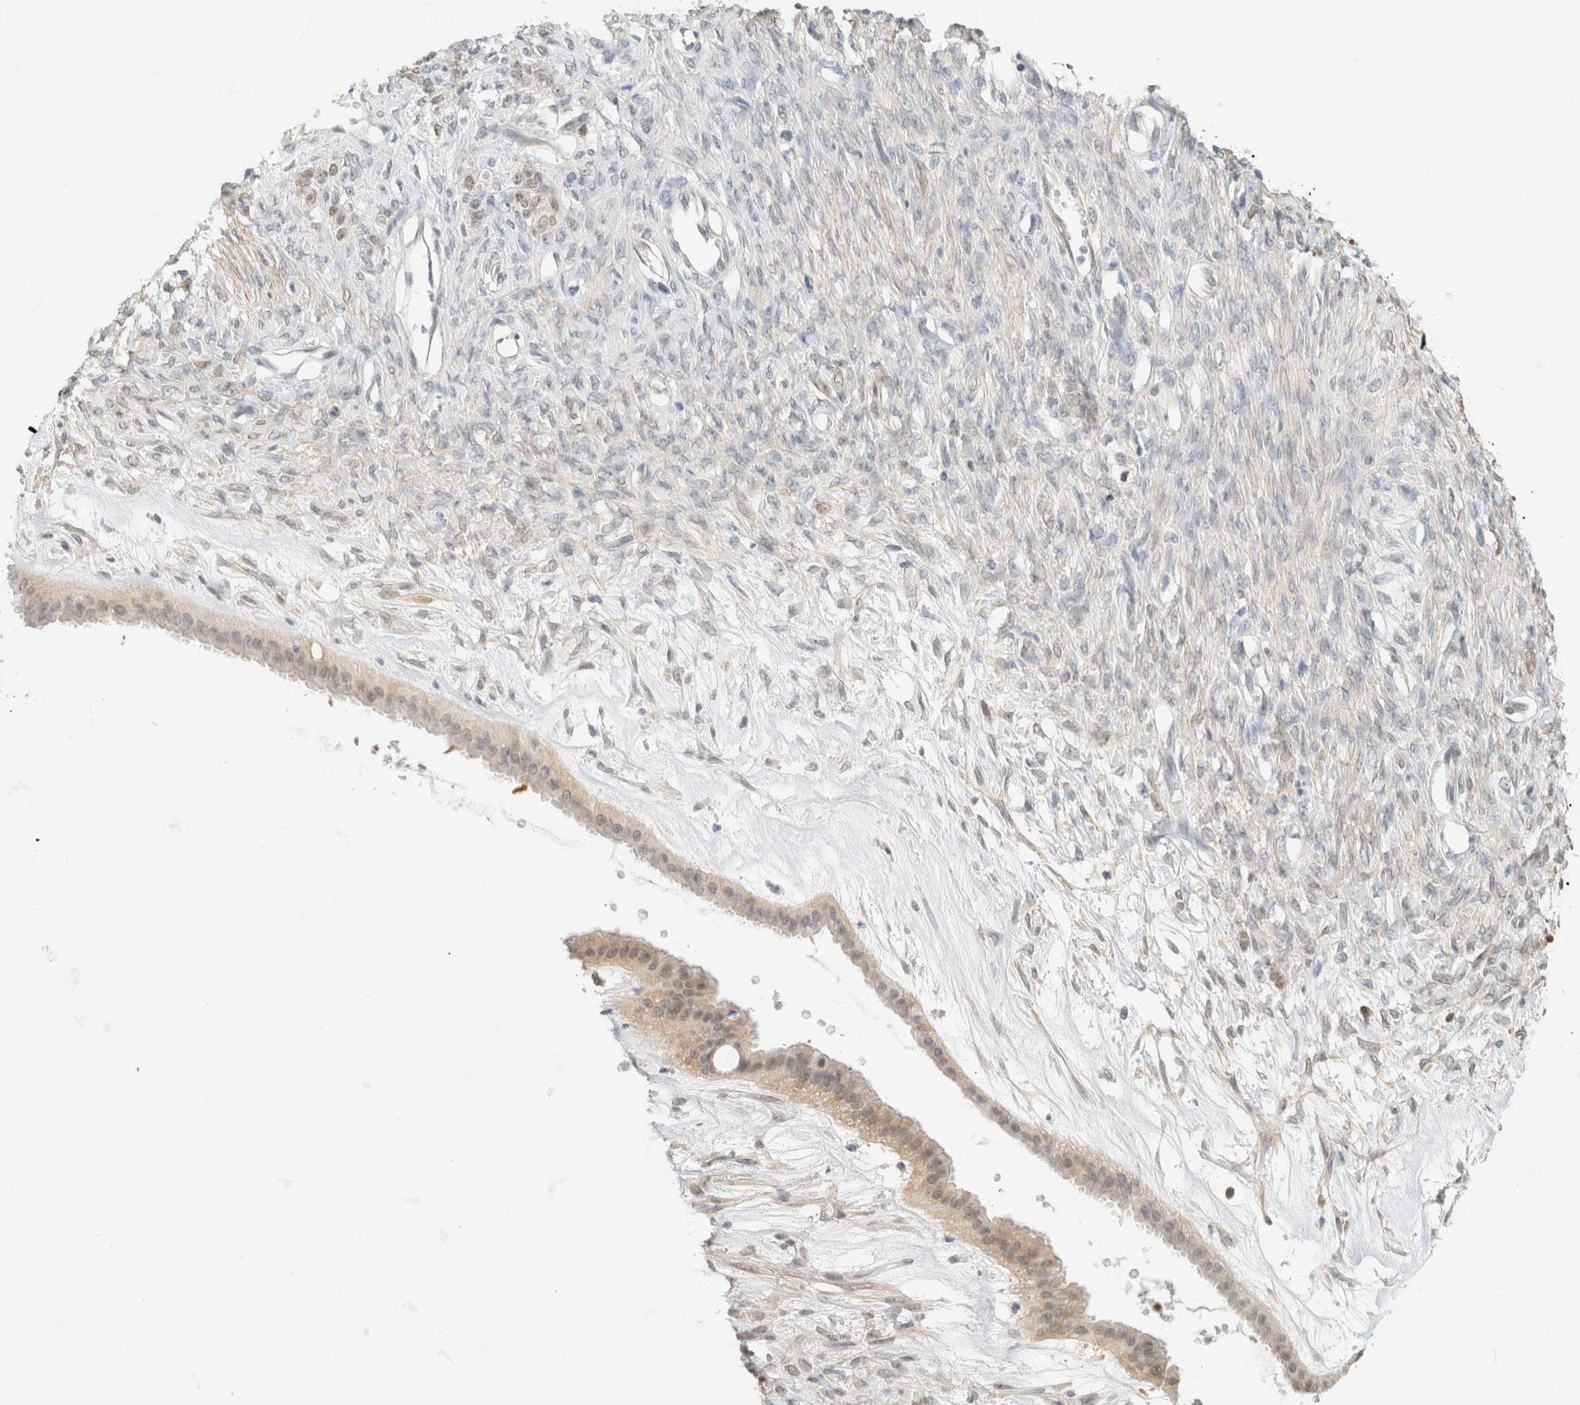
{"staining": {"intensity": "weak", "quantity": "25%-75%", "location": "cytoplasmic/membranous"}, "tissue": "ovarian cancer", "cell_type": "Tumor cells", "image_type": "cancer", "snomed": [{"axis": "morphology", "description": "Cystadenocarcinoma, mucinous, NOS"}, {"axis": "topography", "description": "Ovary"}], "caption": "Human ovarian cancer stained with a brown dye reveals weak cytoplasmic/membranous positive staining in about 25%-75% of tumor cells.", "gene": "GPI", "patient": {"sex": "female", "age": 73}}